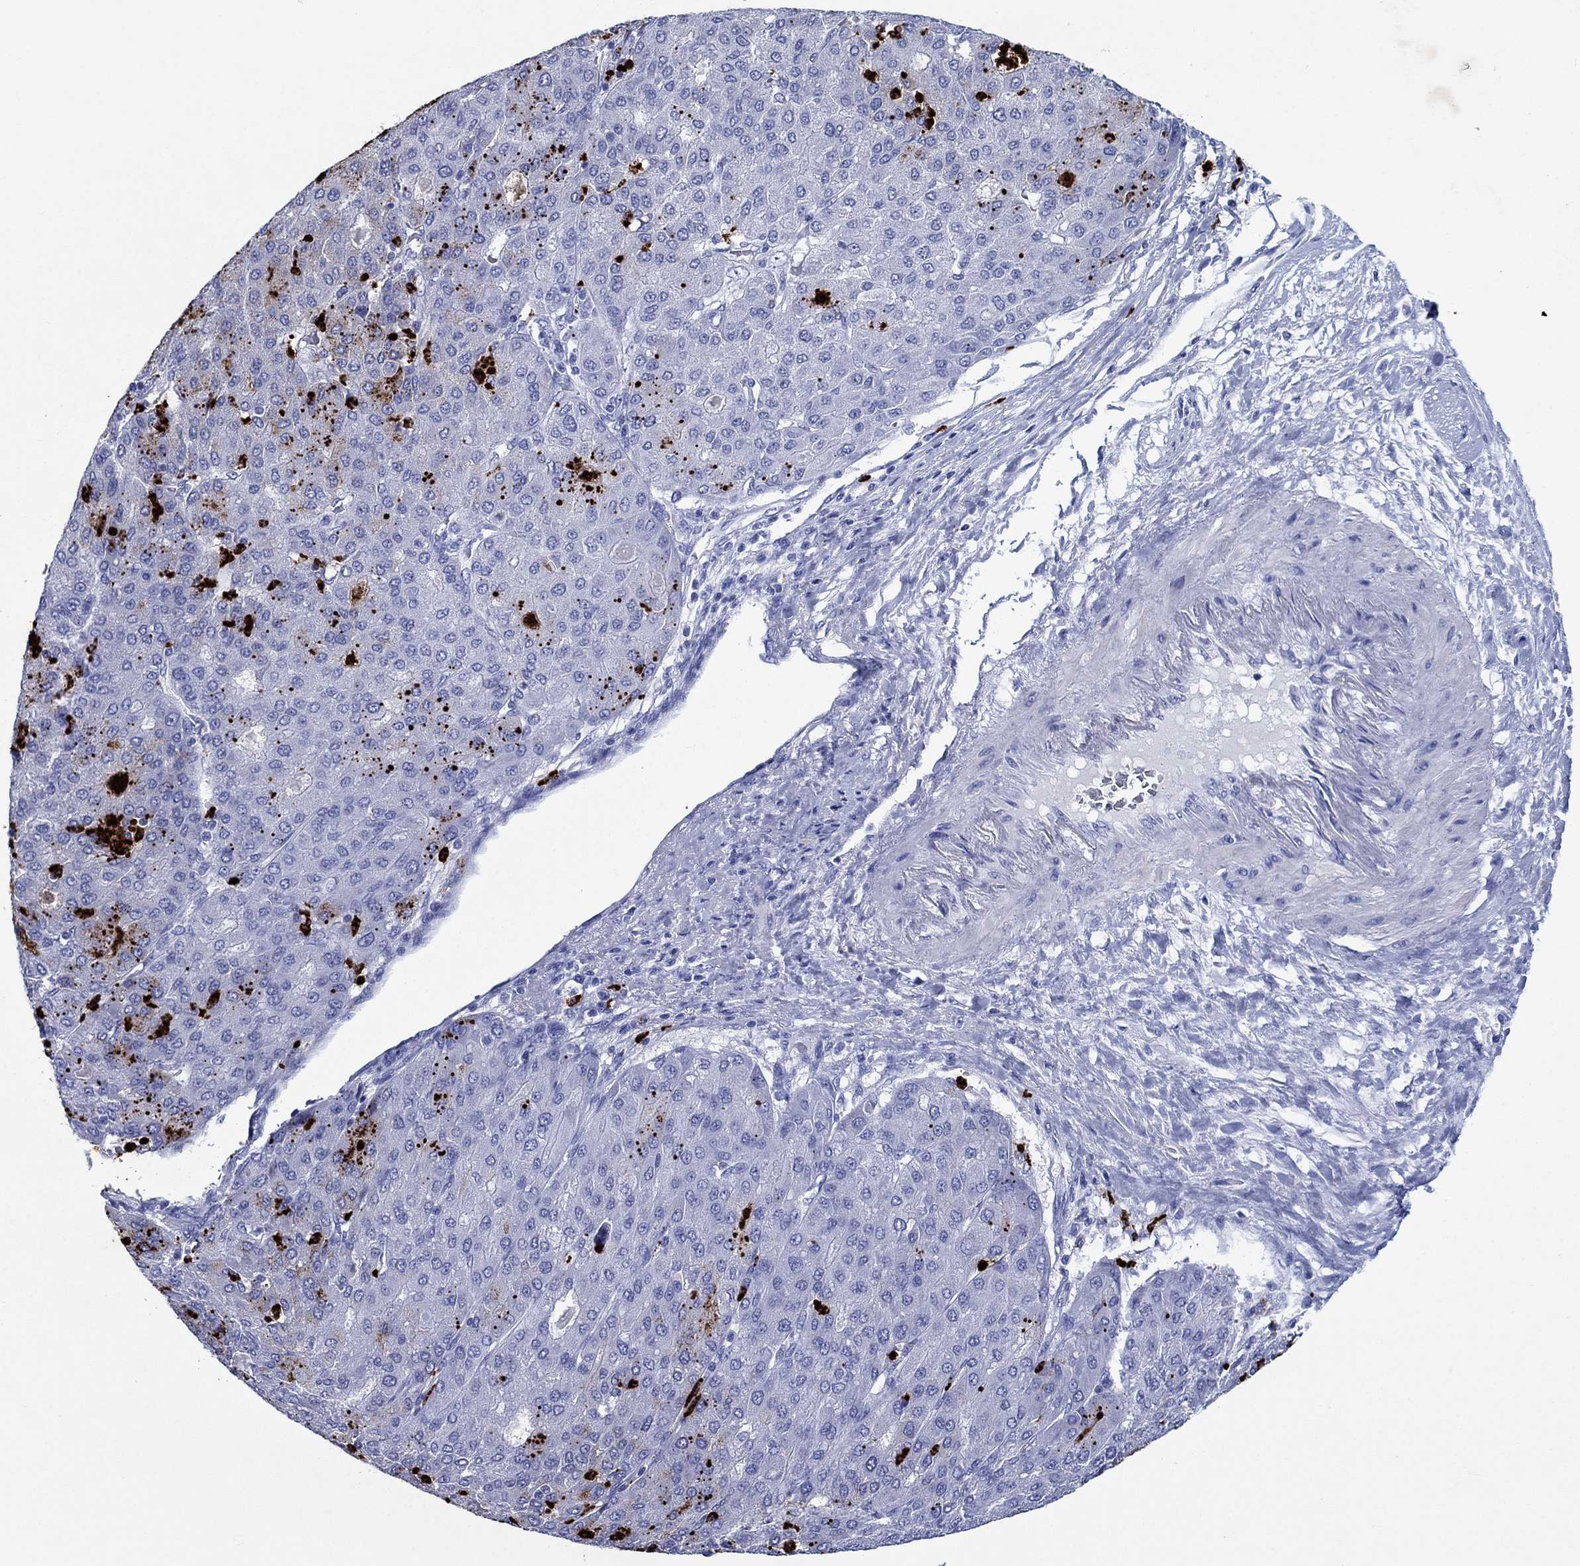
{"staining": {"intensity": "negative", "quantity": "none", "location": "none"}, "tissue": "liver cancer", "cell_type": "Tumor cells", "image_type": "cancer", "snomed": [{"axis": "morphology", "description": "Carcinoma, Hepatocellular, NOS"}, {"axis": "topography", "description": "Liver"}], "caption": "Tumor cells are negative for protein expression in human hepatocellular carcinoma (liver).", "gene": "AZU1", "patient": {"sex": "male", "age": 65}}